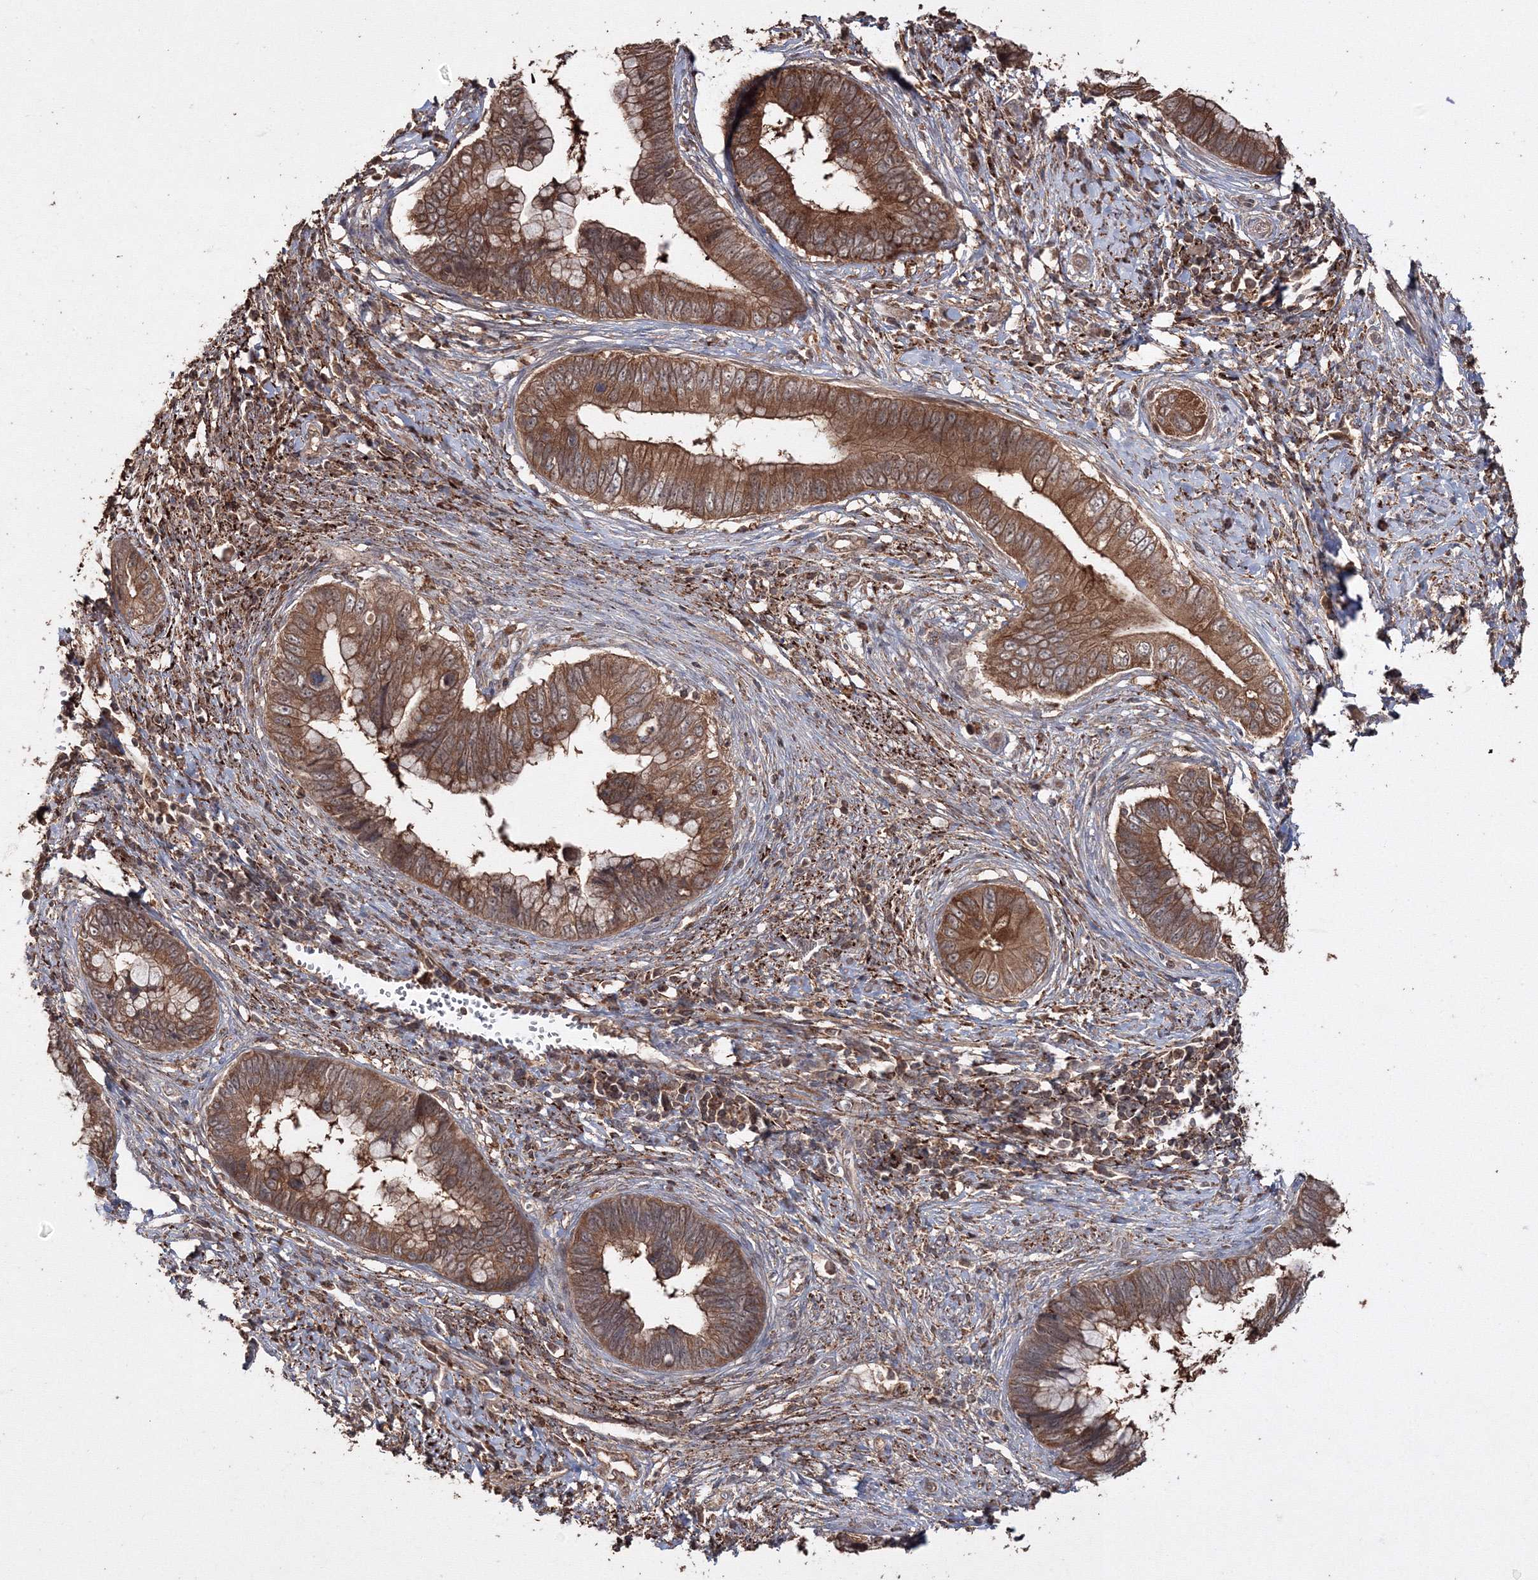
{"staining": {"intensity": "moderate", "quantity": ">75%", "location": "cytoplasmic/membranous"}, "tissue": "cervical cancer", "cell_type": "Tumor cells", "image_type": "cancer", "snomed": [{"axis": "morphology", "description": "Adenocarcinoma, NOS"}, {"axis": "topography", "description": "Cervix"}], "caption": "Moderate cytoplasmic/membranous staining for a protein is appreciated in approximately >75% of tumor cells of adenocarcinoma (cervical) using immunohistochemistry (IHC).", "gene": "DDO", "patient": {"sex": "female", "age": 44}}